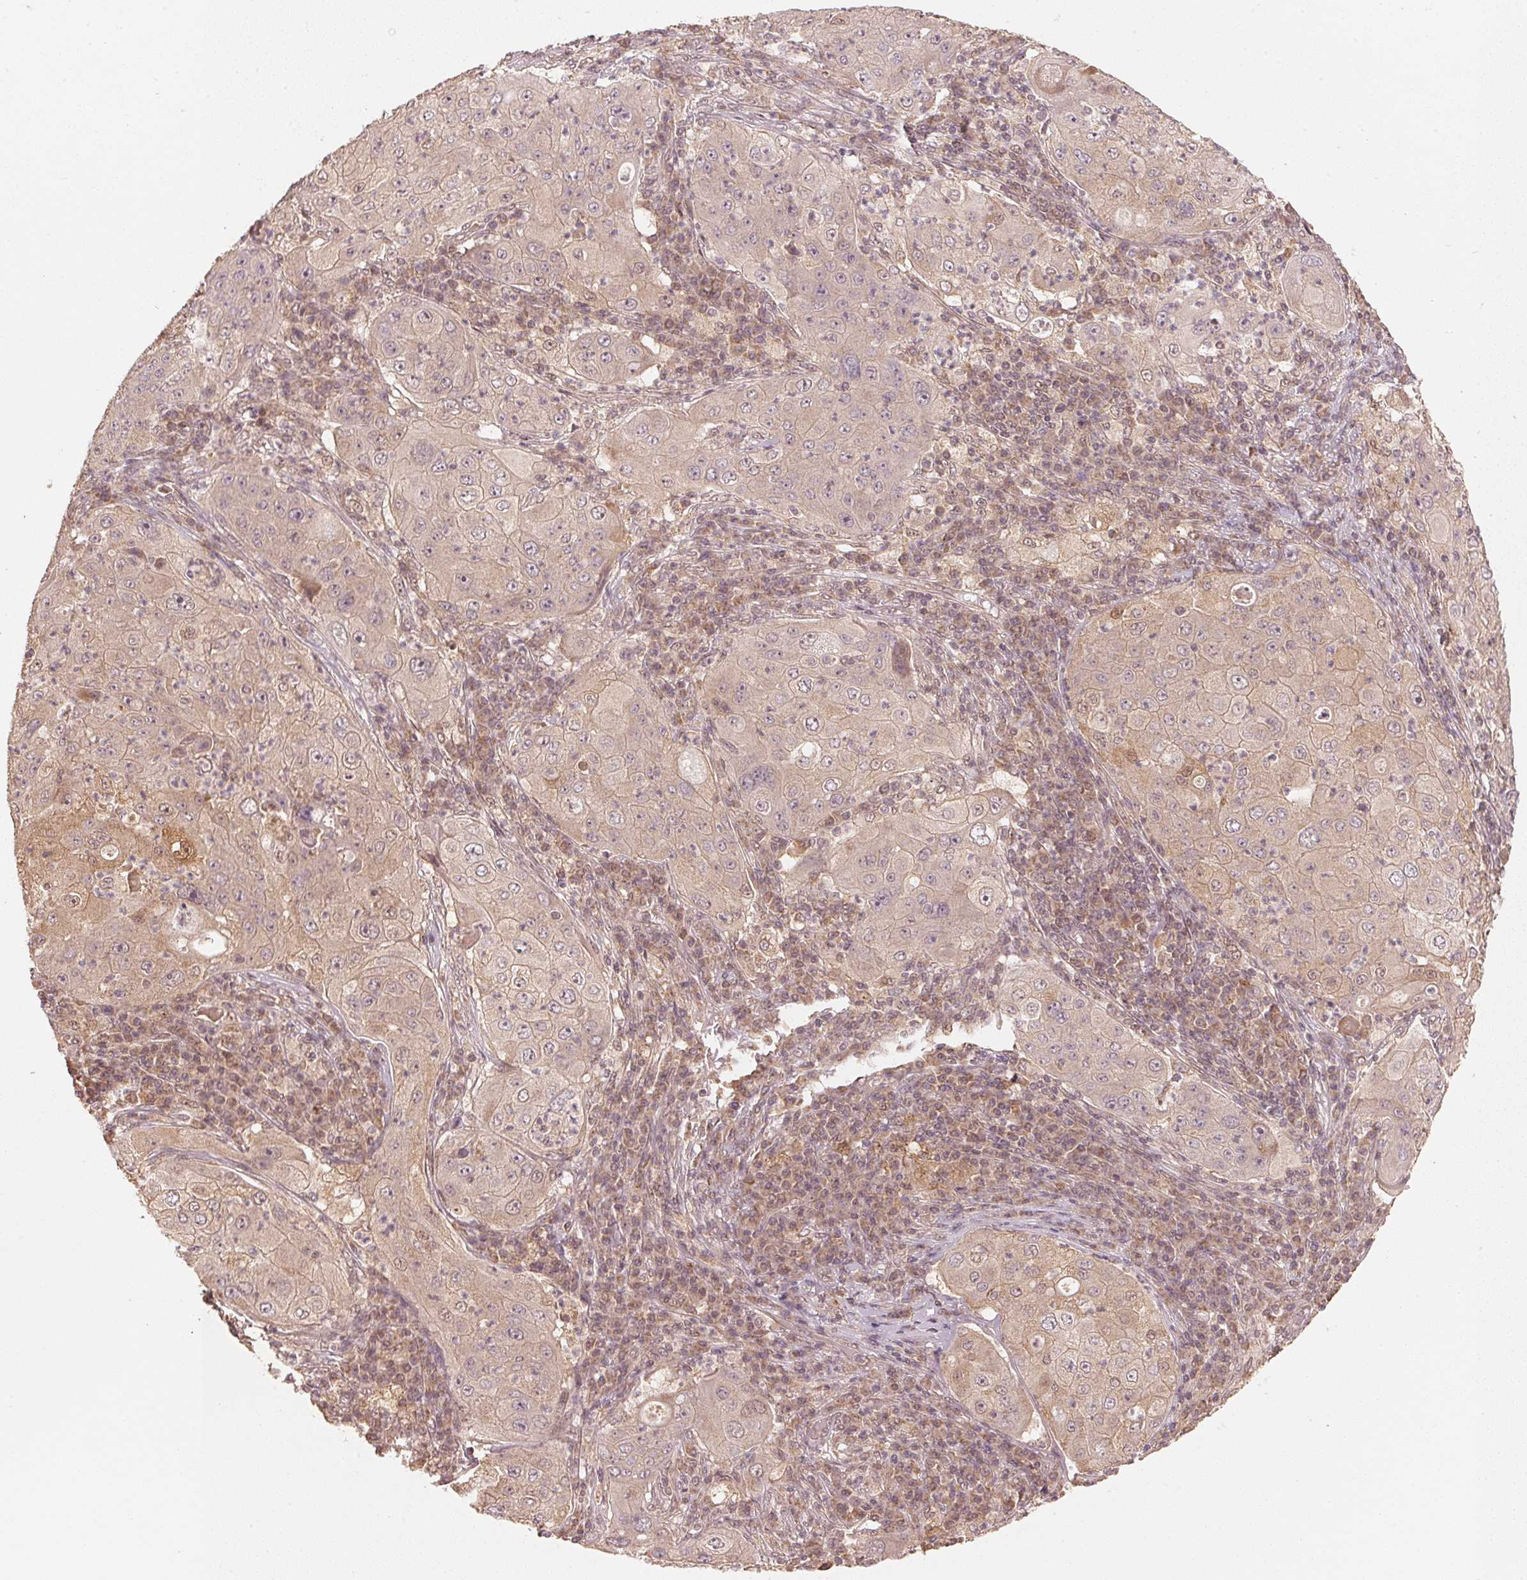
{"staining": {"intensity": "weak", "quantity": "25%-75%", "location": "cytoplasmic/membranous,nuclear"}, "tissue": "lung cancer", "cell_type": "Tumor cells", "image_type": "cancer", "snomed": [{"axis": "morphology", "description": "Squamous cell carcinoma, NOS"}, {"axis": "topography", "description": "Lung"}], "caption": "Immunohistochemistry (IHC) histopathology image of neoplastic tissue: human squamous cell carcinoma (lung) stained using immunohistochemistry exhibits low levels of weak protein expression localized specifically in the cytoplasmic/membranous and nuclear of tumor cells, appearing as a cytoplasmic/membranous and nuclear brown color.", "gene": "C2orf73", "patient": {"sex": "female", "age": 59}}